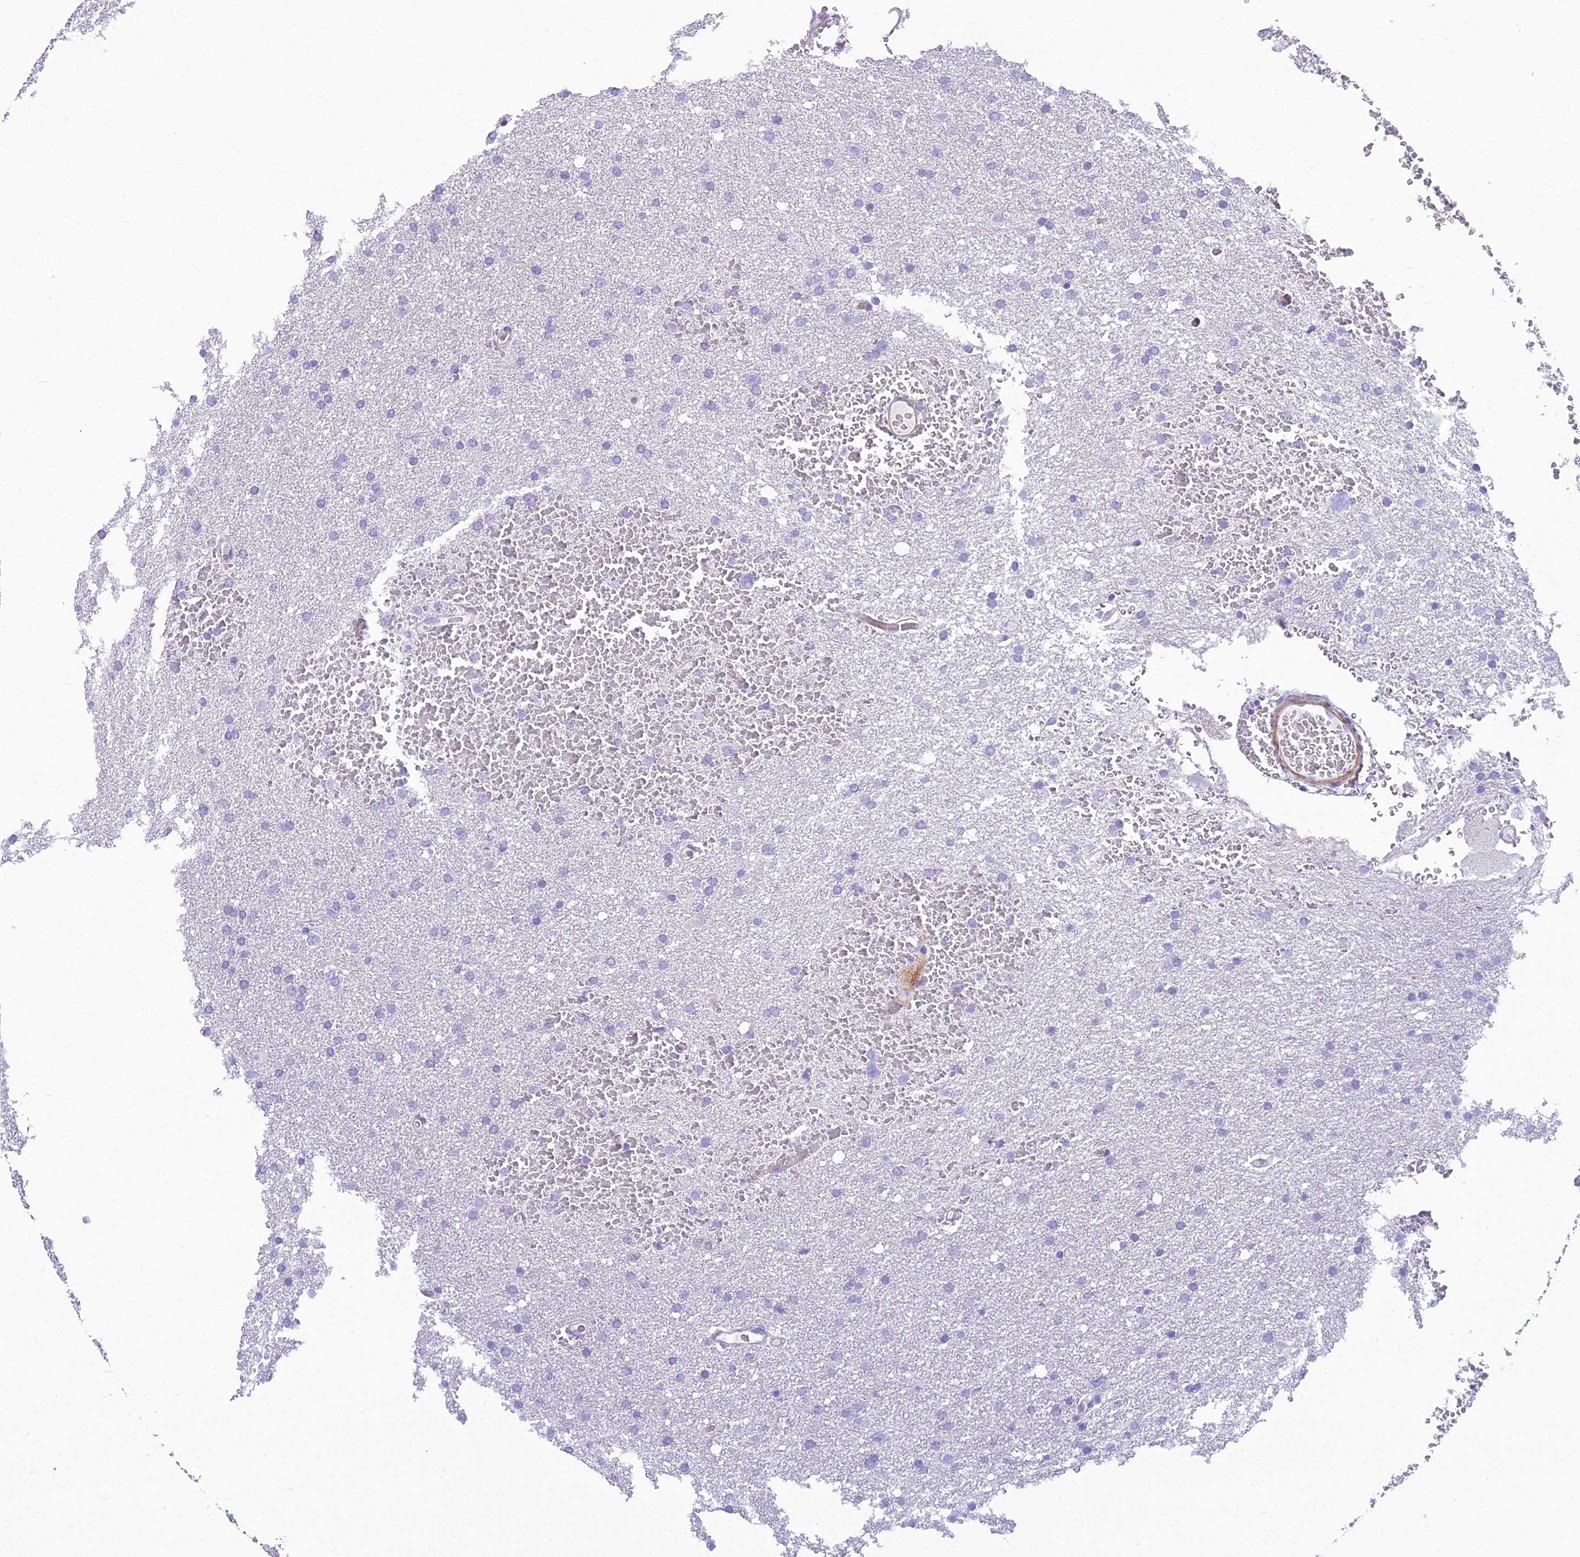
{"staining": {"intensity": "negative", "quantity": "none", "location": "none"}, "tissue": "glioma", "cell_type": "Tumor cells", "image_type": "cancer", "snomed": [{"axis": "morphology", "description": "Glioma, malignant, High grade"}, {"axis": "topography", "description": "Cerebral cortex"}], "caption": "DAB (3,3'-diaminobenzidine) immunohistochemical staining of human glioma displays no significant expression in tumor cells.", "gene": "GFRA1", "patient": {"sex": "female", "age": 36}}